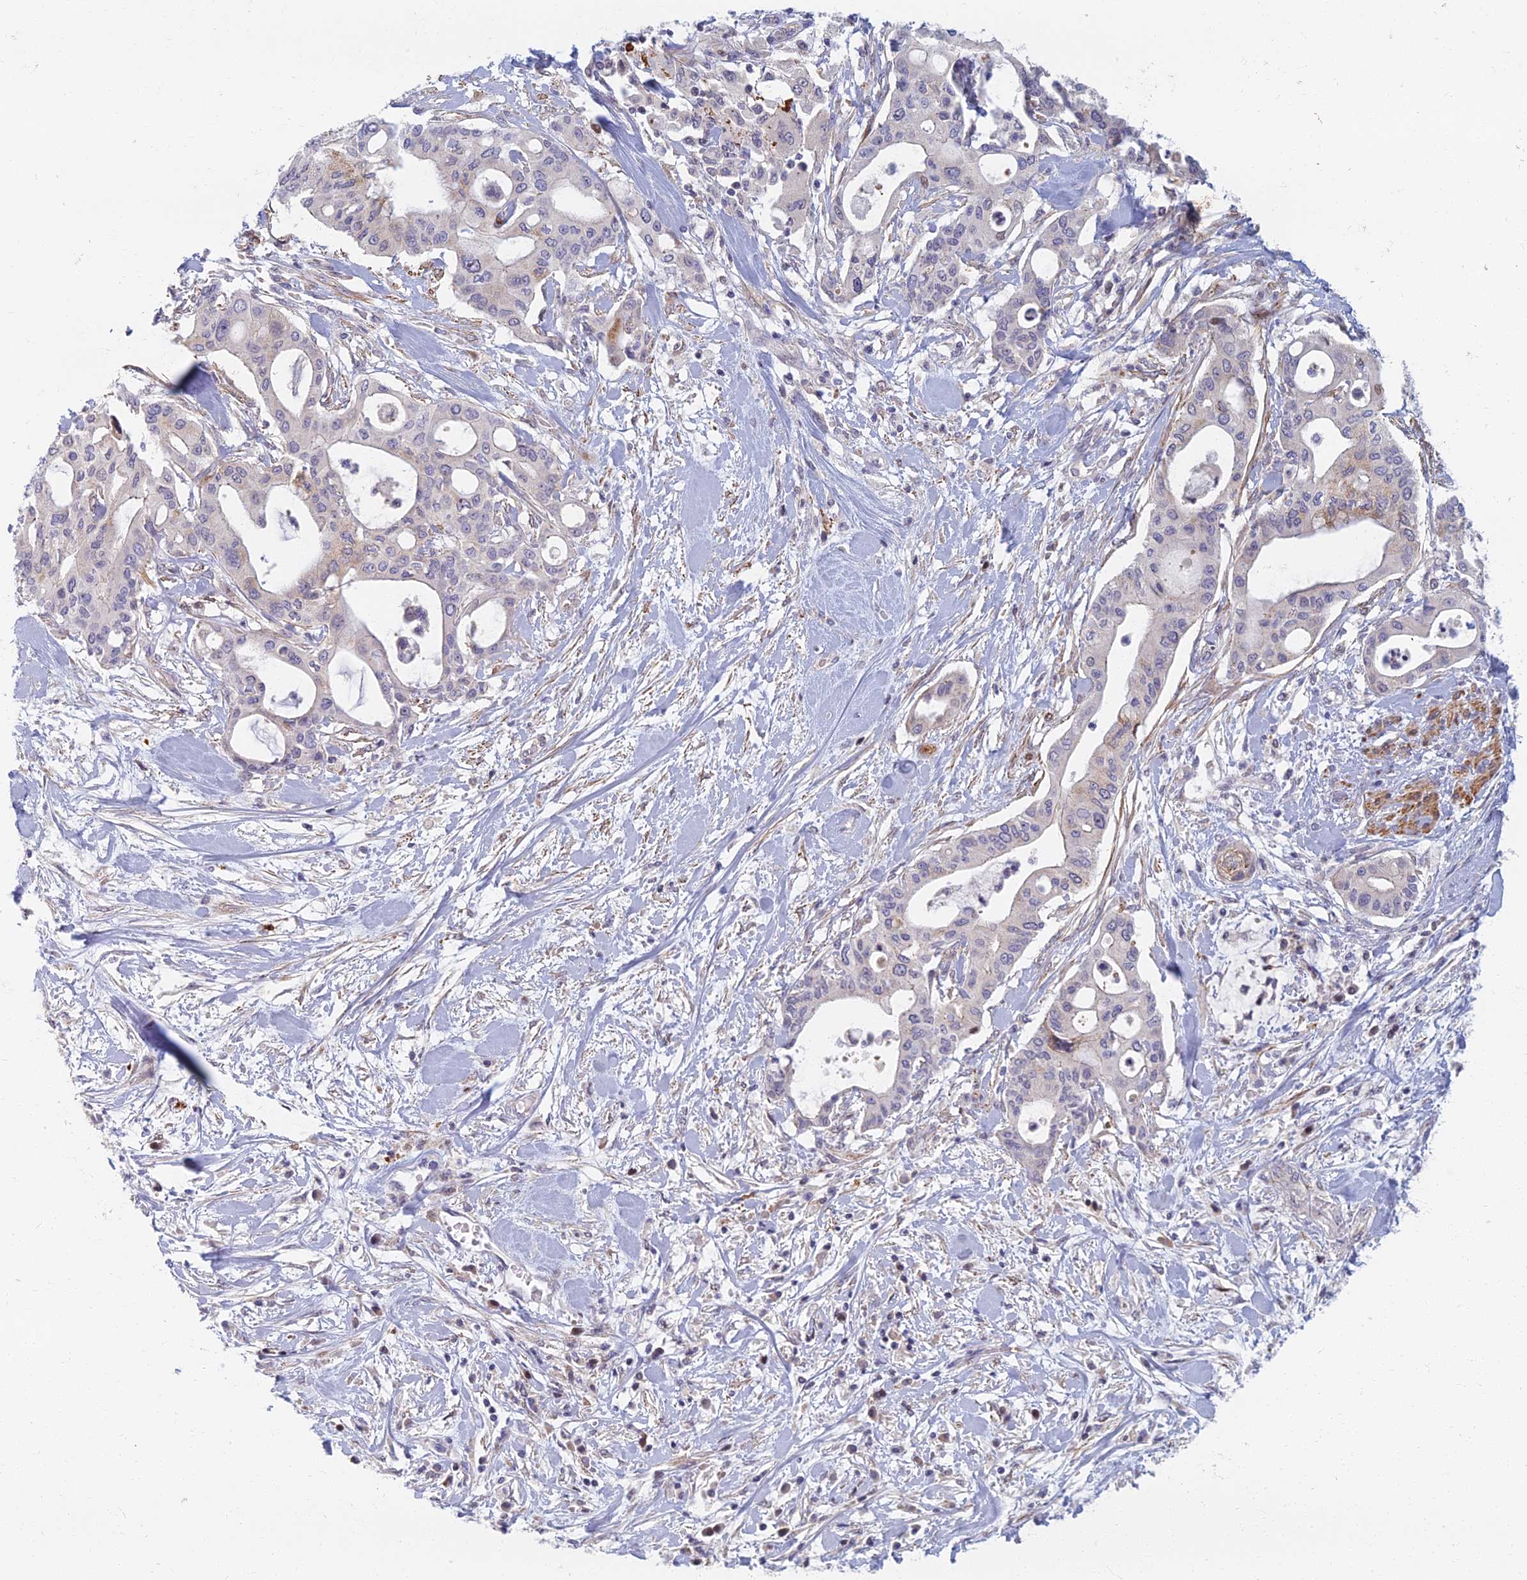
{"staining": {"intensity": "moderate", "quantity": "<25%", "location": "cytoplasmic/membranous"}, "tissue": "pancreatic cancer", "cell_type": "Tumor cells", "image_type": "cancer", "snomed": [{"axis": "morphology", "description": "Adenocarcinoma, NOS"}, {"axis": "topography", "description": "Pancreas"}], "caption": "Moderate cytoplasmic/membranous protein staining is seen in approximately <25% of tumor cells in adenocarcinoma (pancreatic). (Stains: DAB in brown, nuclei in blue, Microscopy: brightfield microscopy at high magnification).", "gene": "C15orf40", "patient": {"sex": "male", "age": 46}}